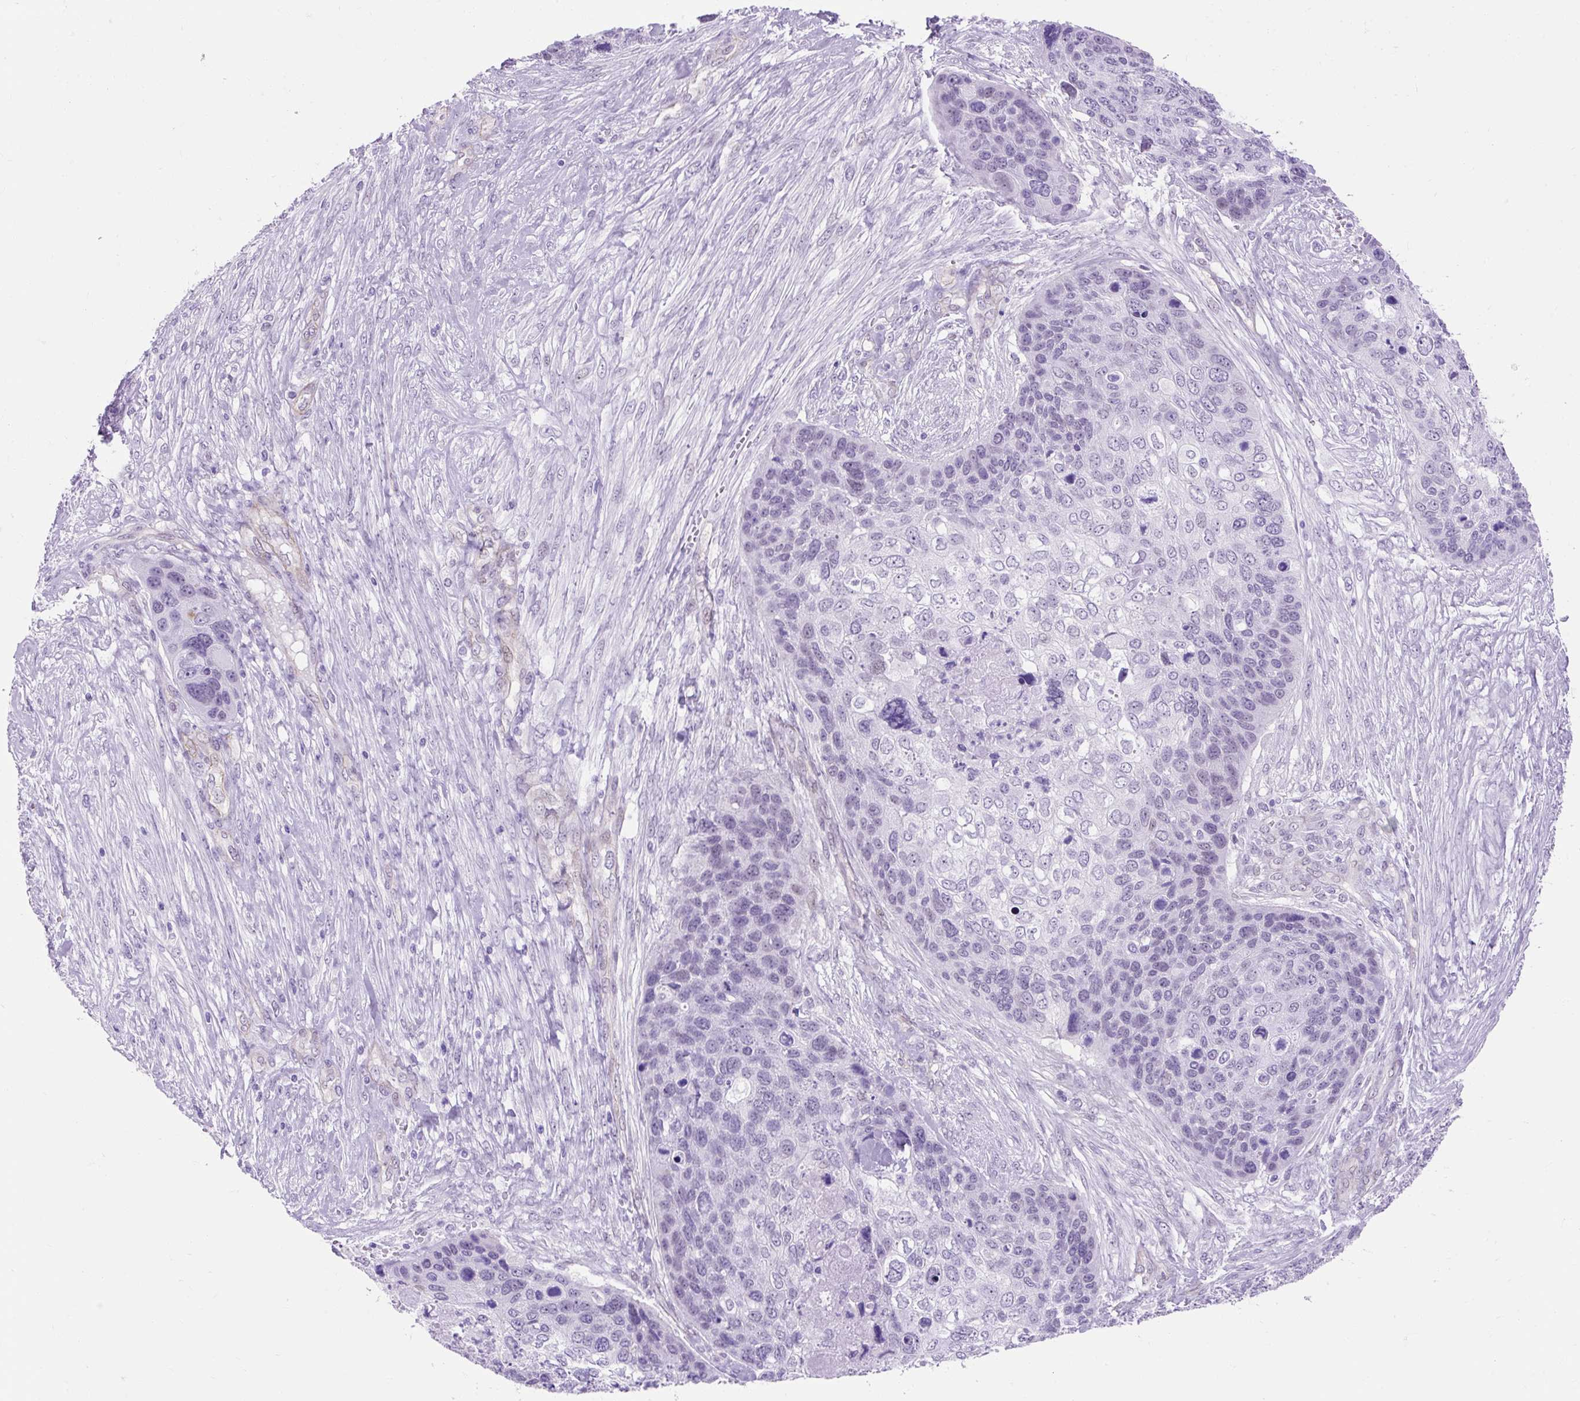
{"staining": {"intensity": "negative", "quantity": "none", "location": "none"}, "tissue": "skin cancer", "cell_type": "Tumor cells", "image_type": "cancer", "snomed": [{"axis": "morphology", "description": "Basal cell carcinoma"}, {"axis": "topography", "description": "Skin"}], "caption": "Immunohistochemistry (IHC) photomicrograph of neoplastic tissue: human skin cancer stained with DAB reveals no significant protein expression in tumor cells. Nuclei are stained in blue.", "gene": "KRT12", "patient": {"sex": "female", "age": 74}}